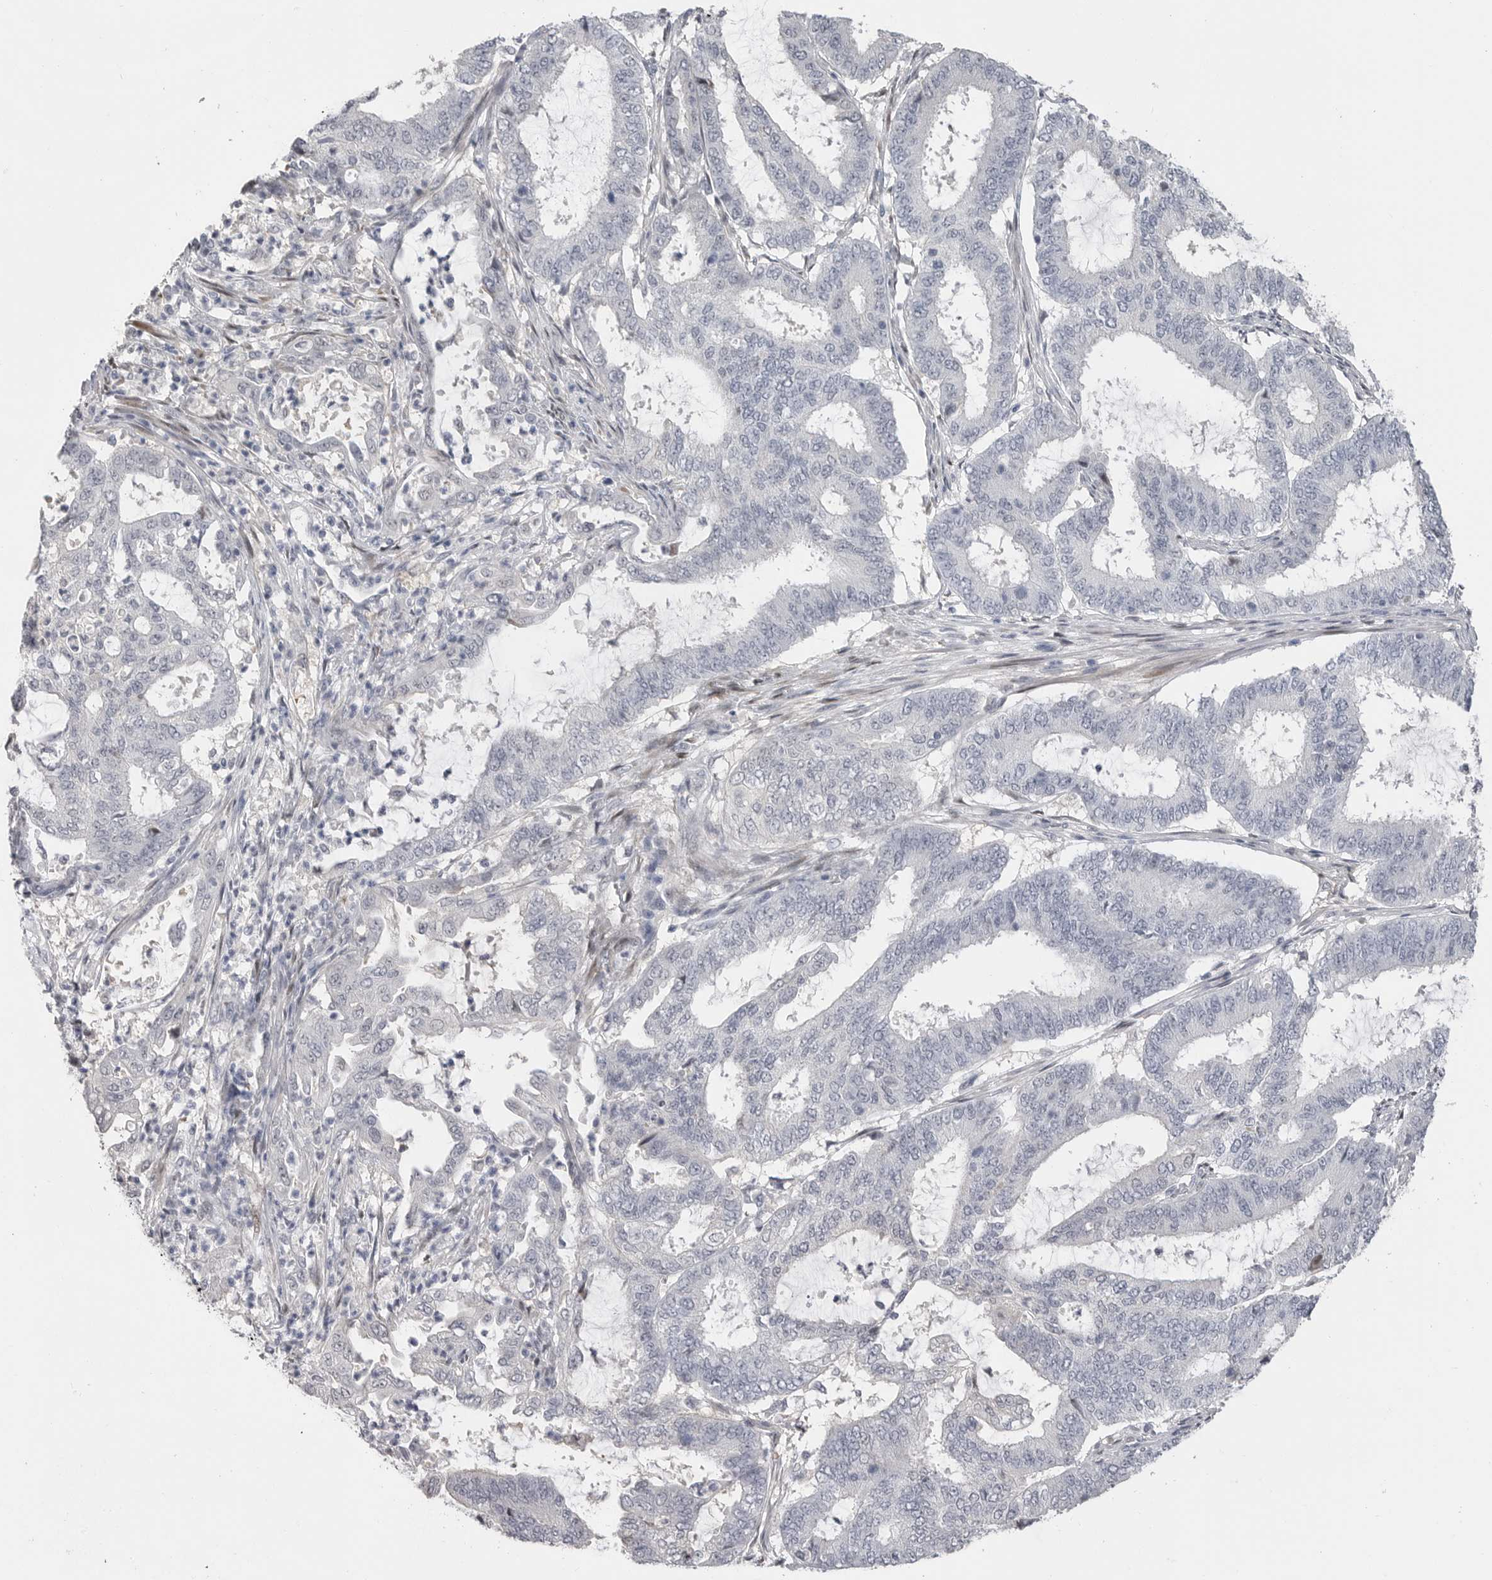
{"staining": {"intensity": "negative", "quantity": "none", "location": "none"}, "tissue": "endometrial cancer", "cell_type": "Tumor cells", "image_type": "cancer", "snomed": [{"axis": "morphology", "description": "Adenocarcinoma, NOS"}, {"axis": "topography", "description": "Endometrium"}], "caption": "There is no significant positivity in tumor cells of endometrial cancer (adenocarcinoma).", "gene": "PLEKHF1", "patient": {"sex": "female", "age": 51}}